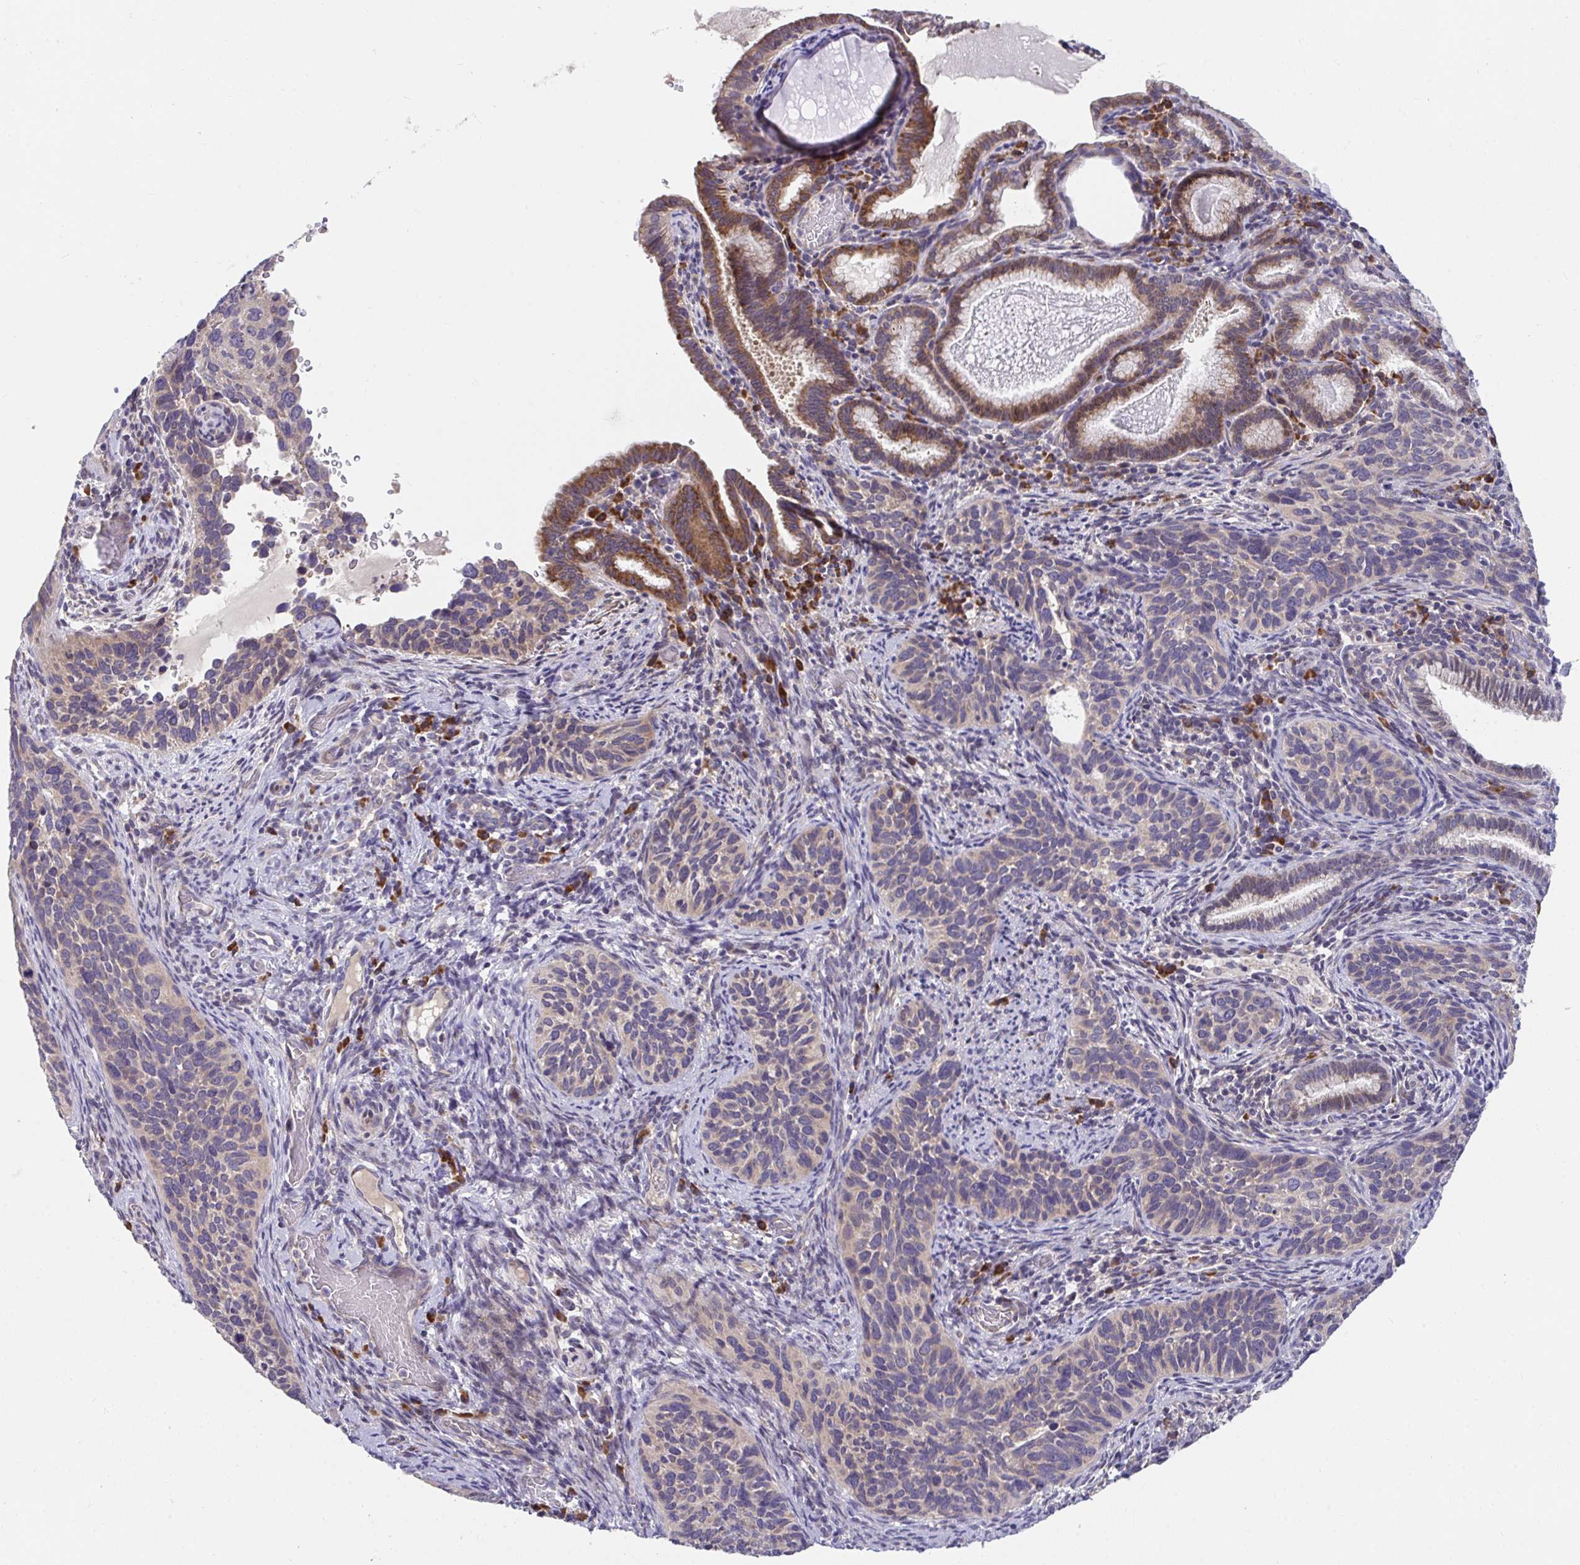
{"staining": {"intensity": "weak", "quantity": "<25%", "location": "cytoplasmic/membranous"}, "tissue": "cervical cancer", "cell_type": "Tumor cells", "image_type": "cancer", "snomed": [{"axis": "morphology", "description": "Squamous cell carcinoma, NOS"}, {"axis": "topography", "description": "Cervix"}], "caption": "There is no significant expression in tumor cells of squamous cell carcinoma (cervical).", "gene": "SUSD4", "patient": {"sex": "female", "age": 51}}